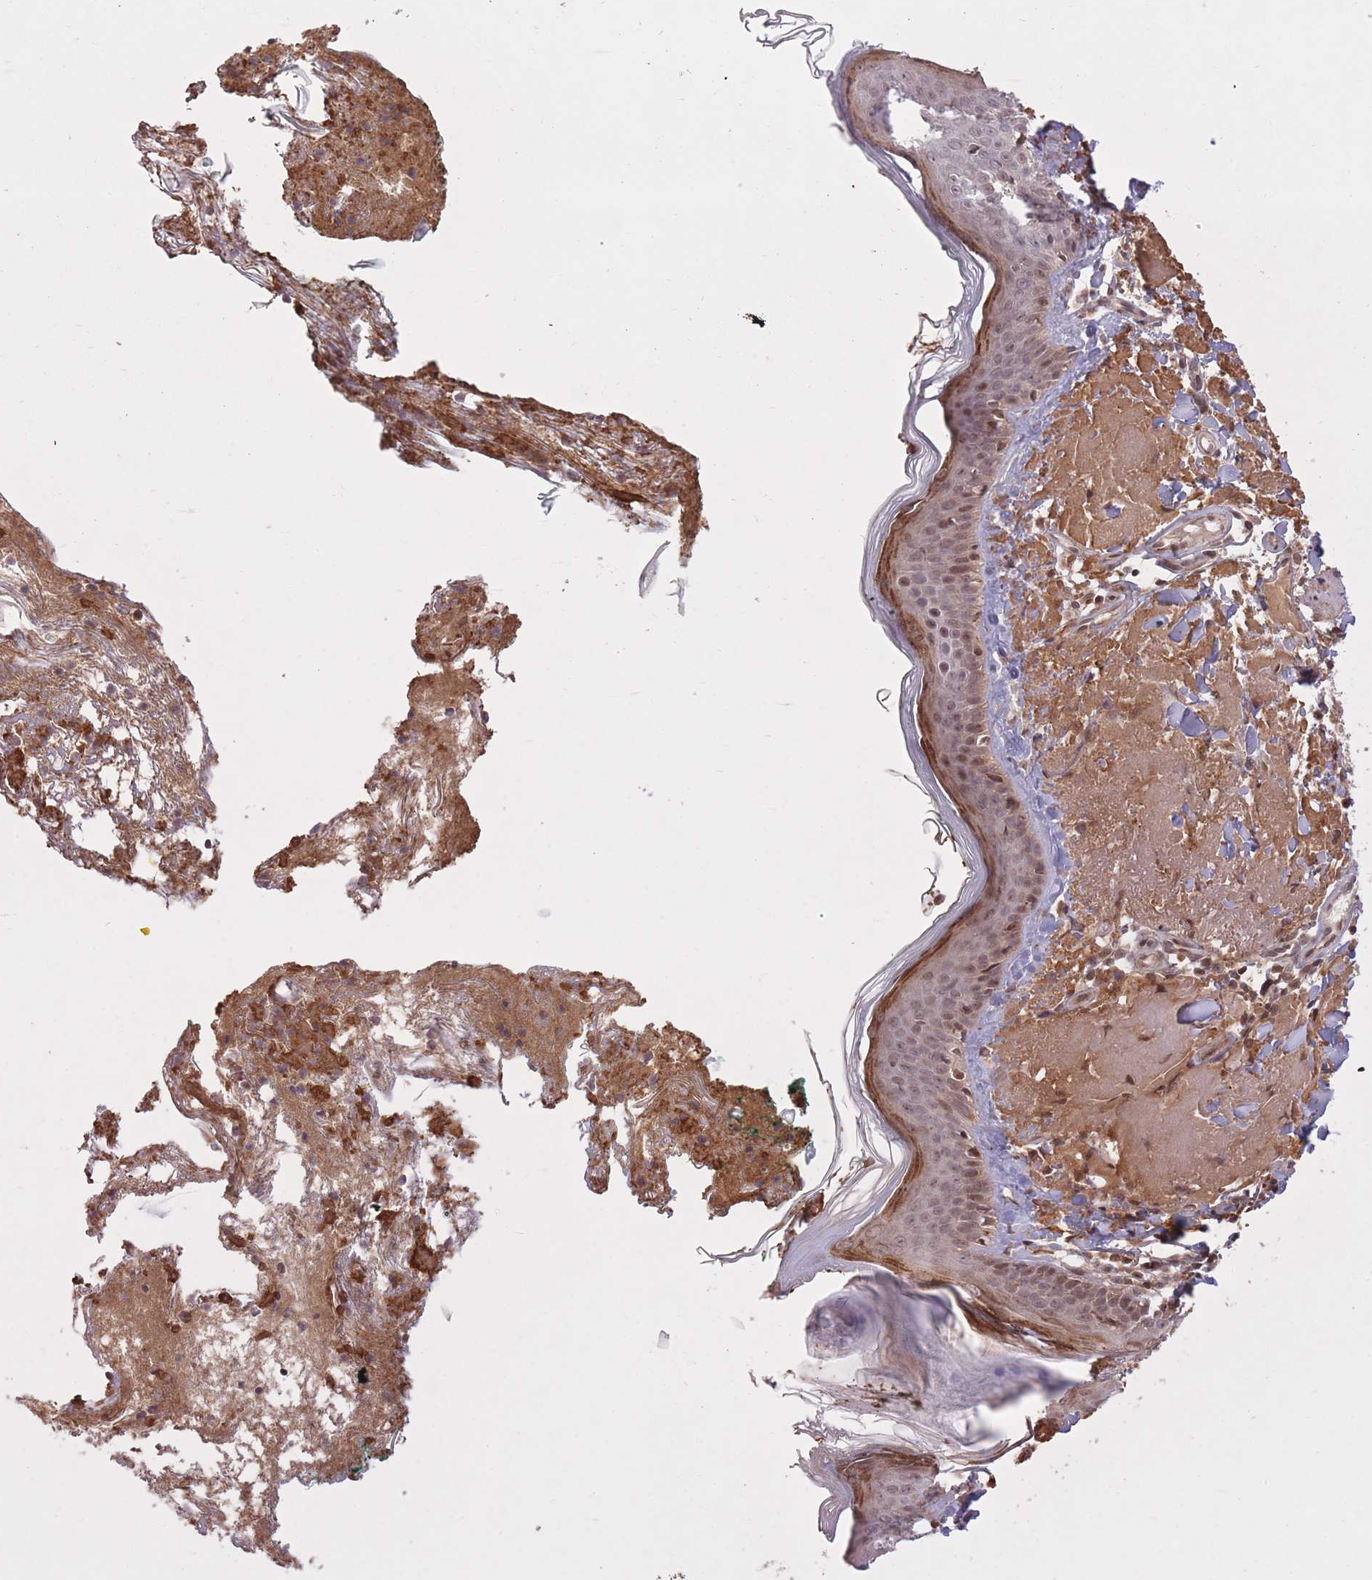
{"staining": {"intensity": "moderate", "quantity": ">75%", "location": "cytoplasmic/membranous,nuclear"}, "tissue": "skin", "cell_type": "Fibroblasts", "image_type": "normal", "snomed": [{"axis": "morphology", "description": "Normal tissue, NOS"}, {"axis": "morphology", "description": "Malignant melanoma, NOS"}, {"axis": "topography", "description": "Skin"}], "caption": "Immunohistochemistry photomicrograph of normal human skin stained for a protein (brown), which displays medium levels of moderate cytoplasmic/membranous,nuclear positivity in about >75% of fibroblasts.", "gene": "ZNF391", "patient": {"sex": "male", "age": 80}}